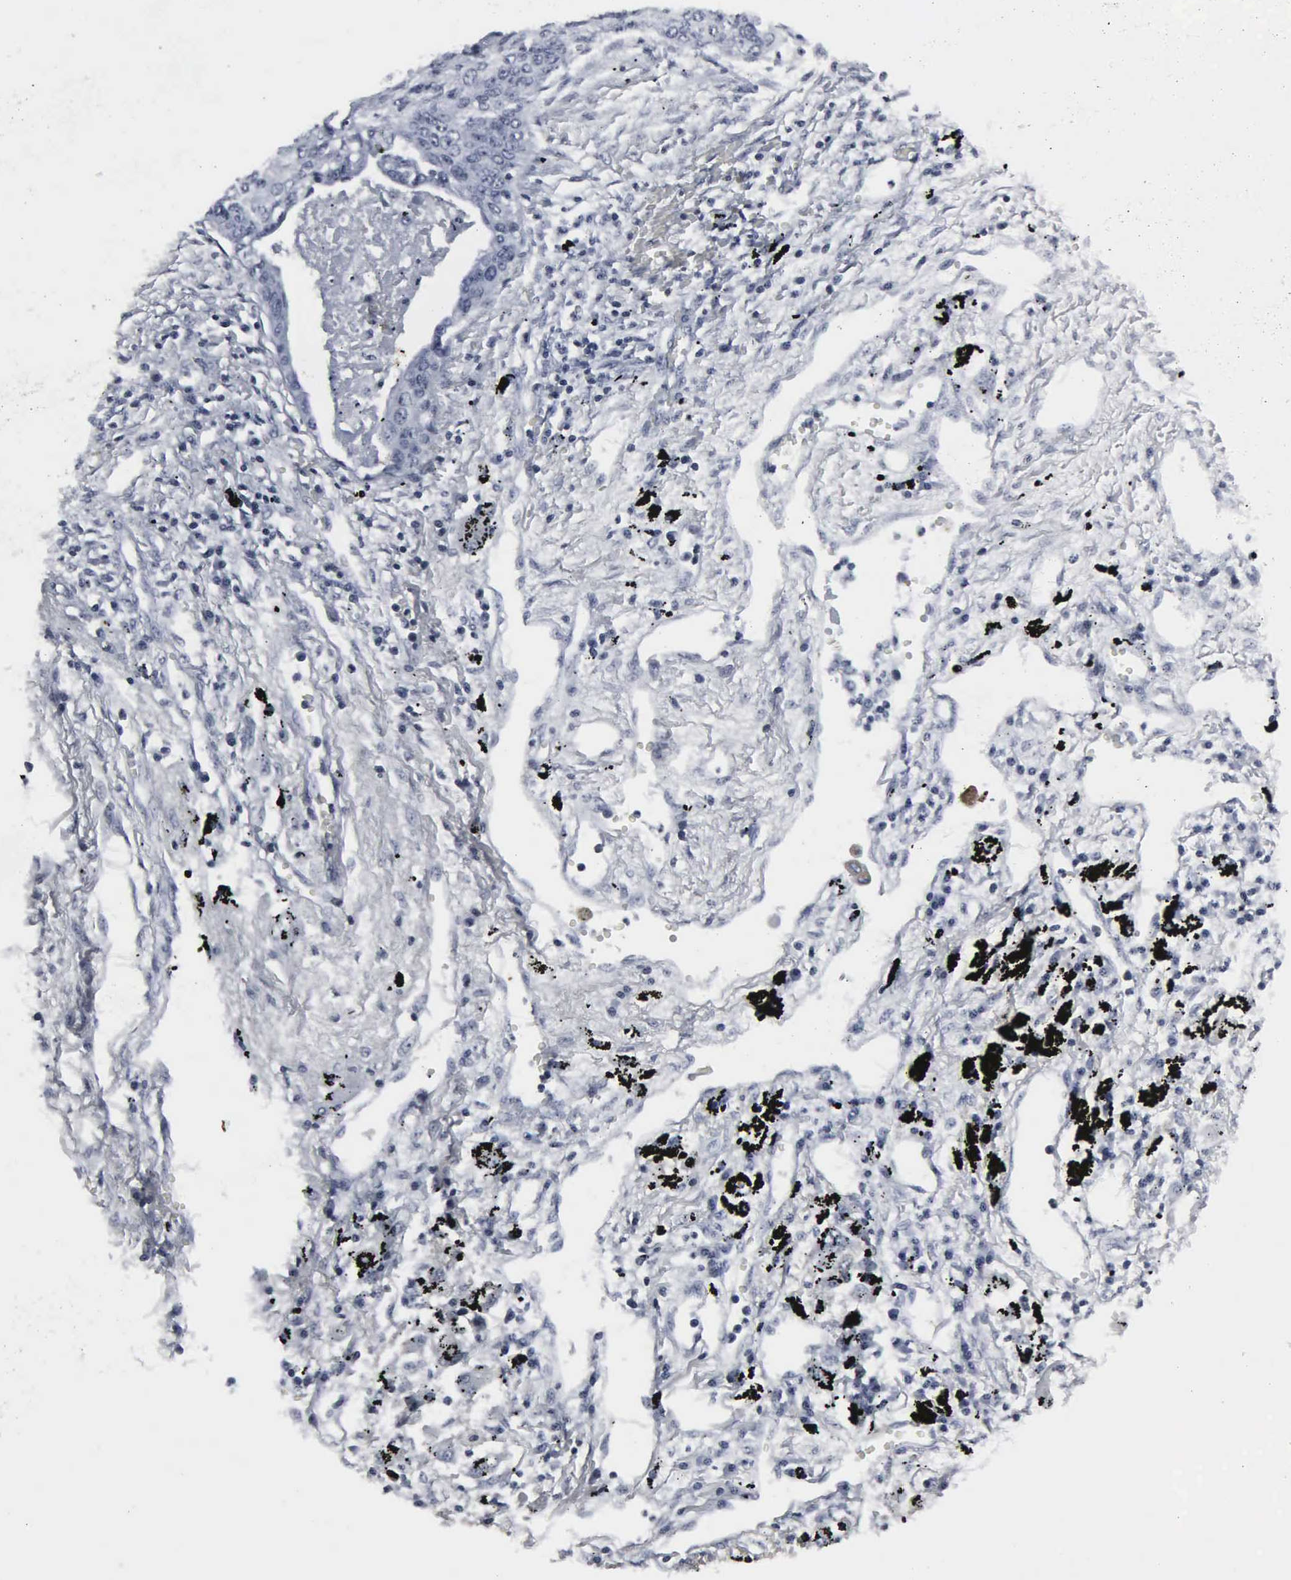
{"staining": {"intensity": "negative", "quantity": "none", "location": "none"}, "tissue": "lung cancer", "cell_type": "Tumor cells", "image_type": "cancer", "snomed": [{"axis": "morphology", "description": "Squamous cell carcinoma, NOS"}, {"axis": "topography", "description": "Lung"}], "caption": "Protein analysis of squamous cell carcinoma (lung) displays no significant positivity in tumor cells.", "gene": "DGCR2", "patient": {"sex": "male", "age": 71}}